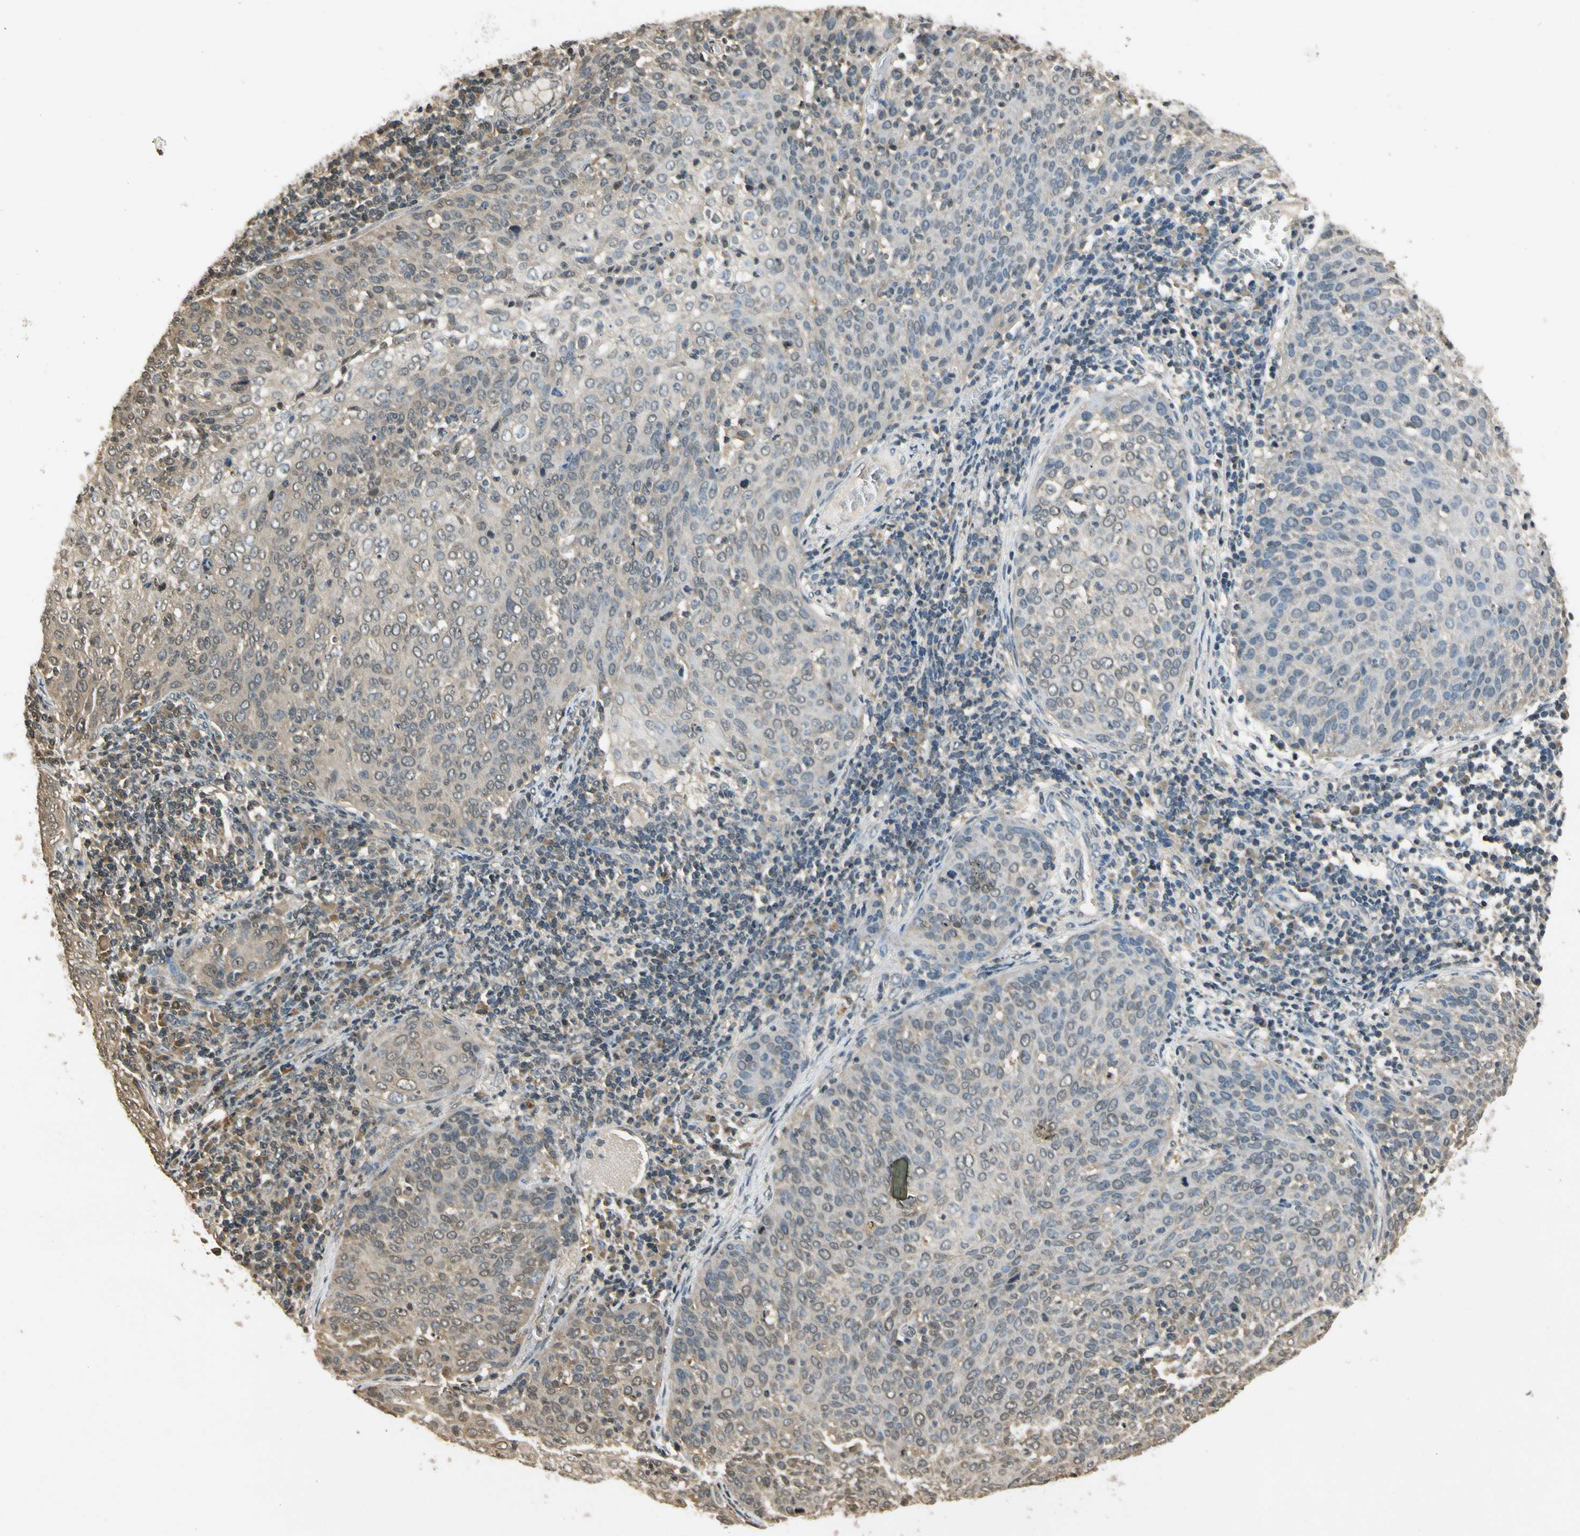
{"staining": {"intensity": "weak", "quantity": ">75%", "location": "cytoplasmic/membranous"}, "tissue": "cervical cancer", "cell_type": "Tumor cells", "image_type": "cancer", "snomed": [{"axis": "morphology", "description": "Squamous cell carcinoma, NOS"}, {"axis": "topography", "description": "Cervix"}], "caption": "This image demonstrates immunohistochemistry staining of cervical cancer (squamous cell carcinoma), with low weak cytoplasmic/membranous staining in approximately >75% of tumor cells.", "gene": "SOD1", "patient": {"sex": "female", "age": 38}}